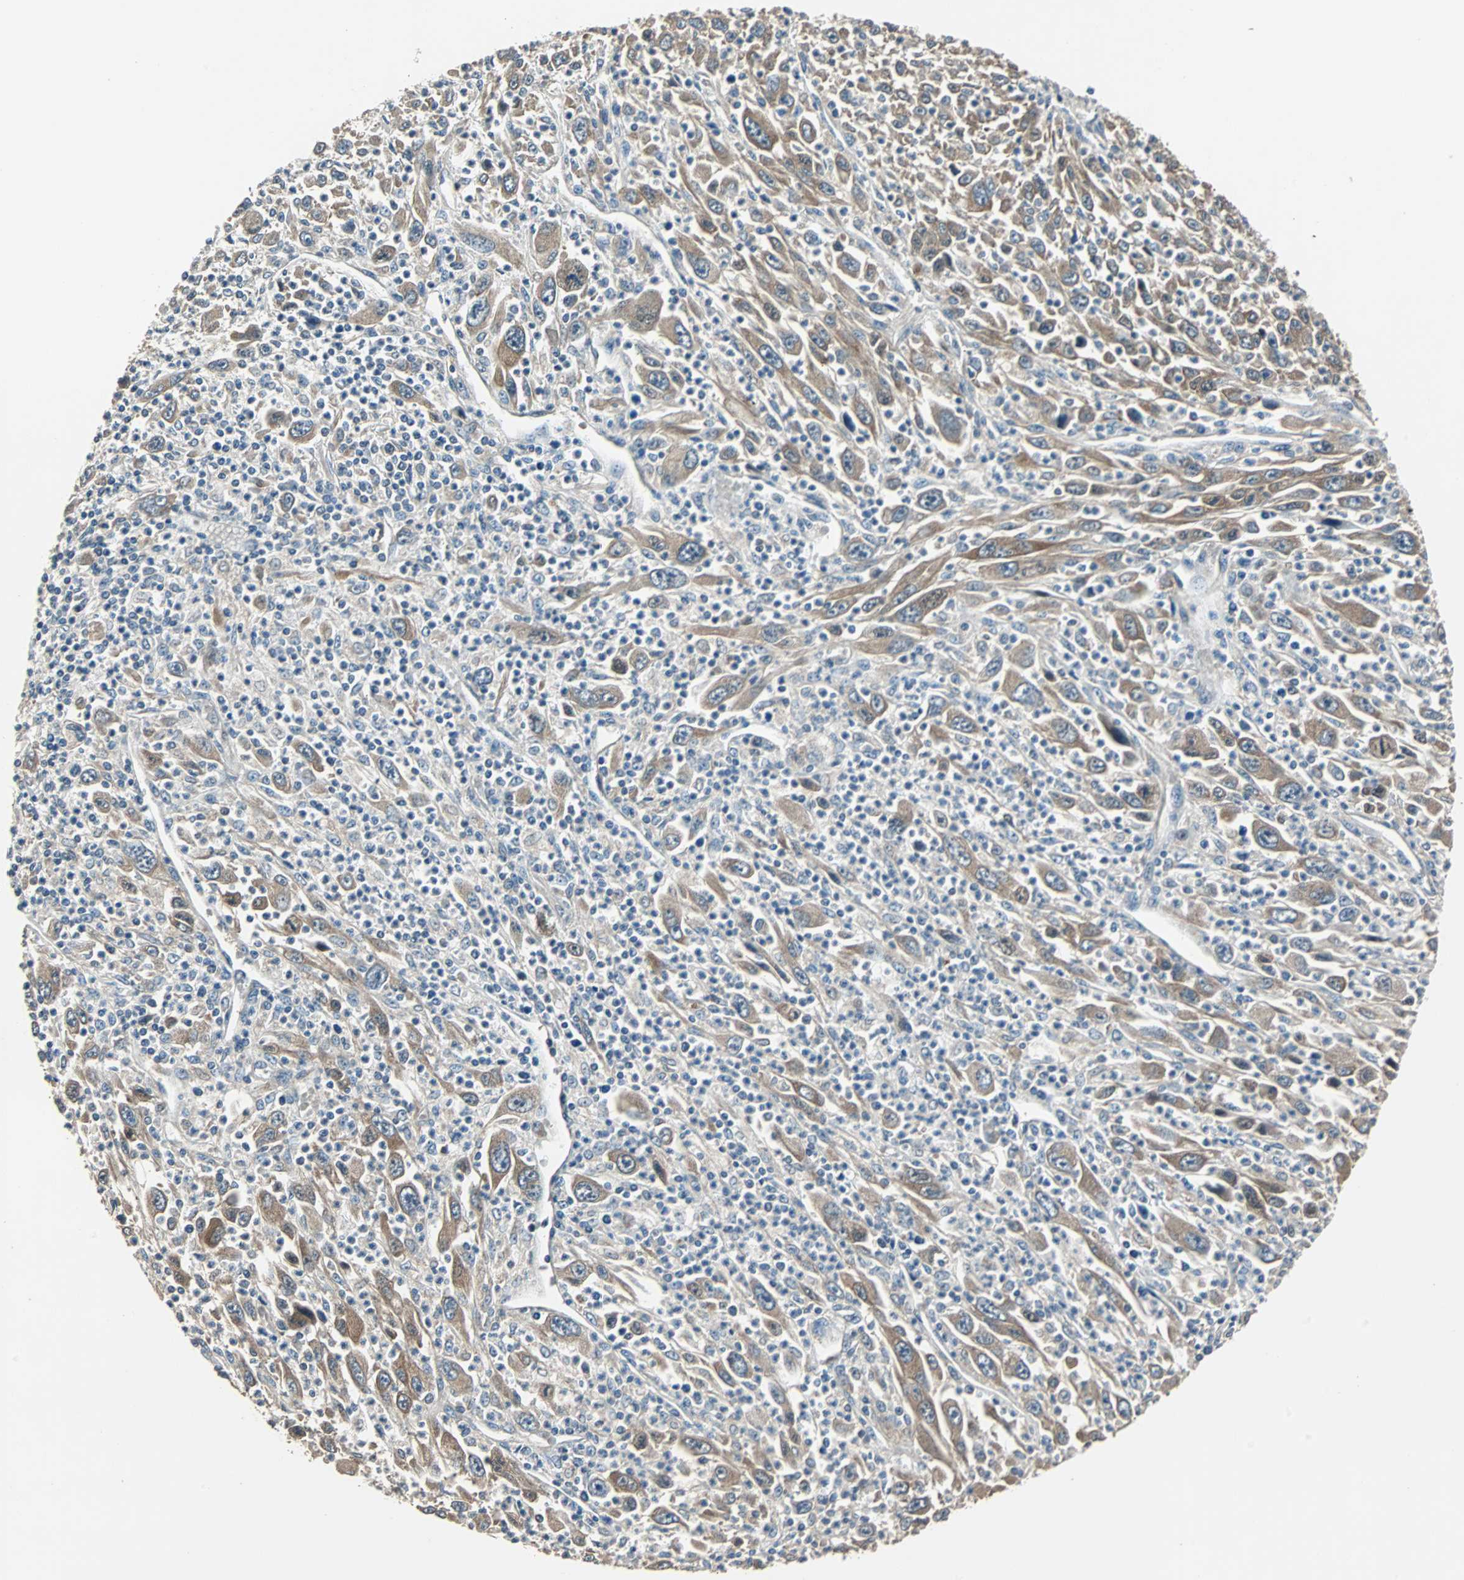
{"staining": {"intensity": "moderate", "quantity": "<25%", "location": "cytoplasmic/membranous"}, "tissue": "melanoma", "cell_type": "Tumor cells", "image_type": "cancer", "snomed": [{"axis": "morphology", "description": "Malignant melanoma, Metastatic site"}, {"axis": "topography", "description": "Skin"}], "caption": "DAB immunohistochemical staining of malignant melanoma (metastatic site) displays moderate cytoplasmic/membranous protein staining in approximately <25% of tumor cells.", "gene": "ABHD2", "patient": {"sex": "female", "age": 56}}